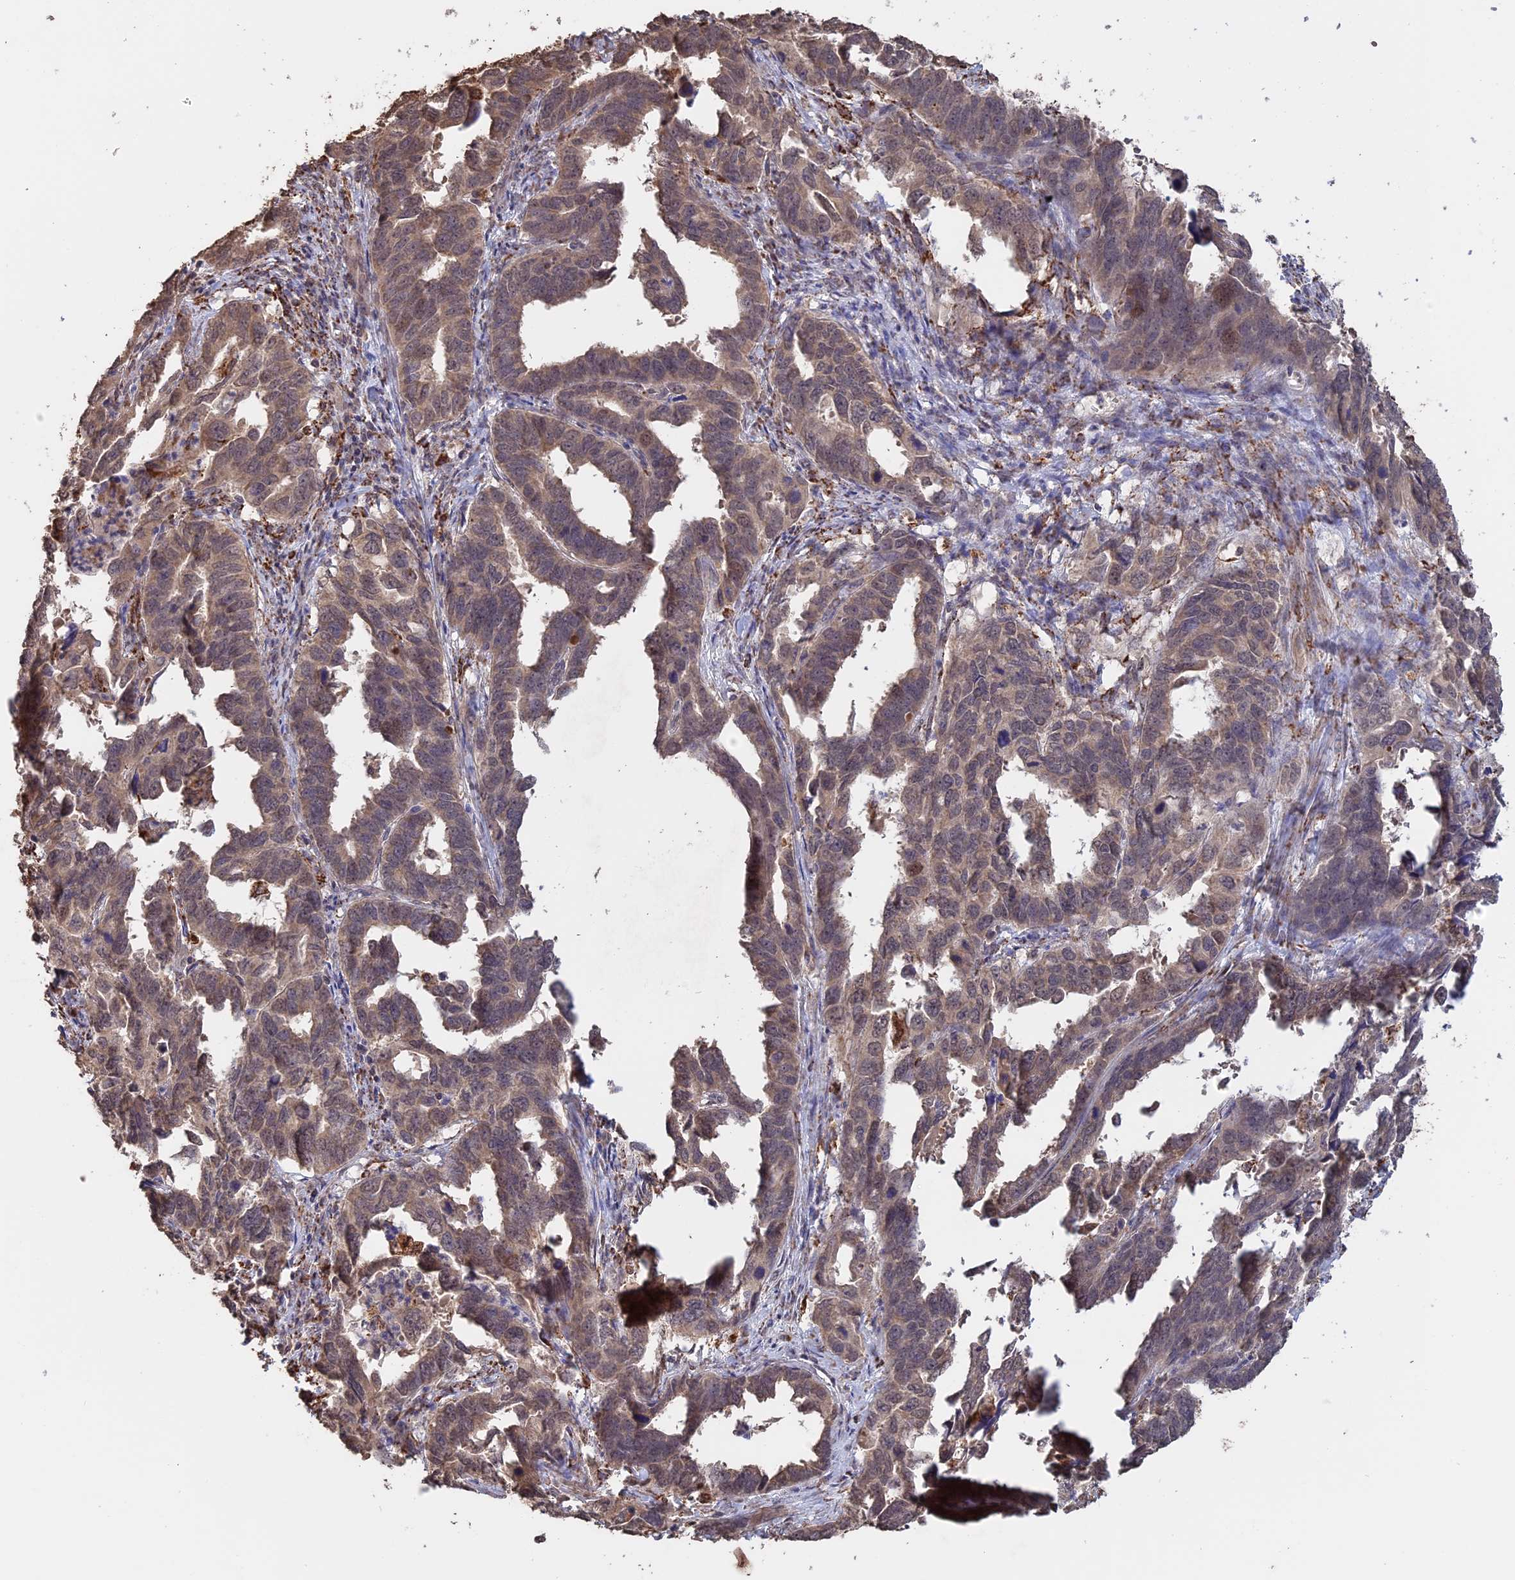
{"staining": {"intensity": "moderate", "quantity": ">75%", "location": "cytoplasmic/membranous,nuclear"}, "tissue": "endometrial cancer", "cell_type": "Tumor cells", "image_type": "cancer", "snomed": [{"axis": "morphology", "description": "Adenocarcinoma, NOS"}, {"axis": "topography", "description": "Endometrium"}], "caption": "Brown immunohistochemical staining in endometrial cancer (adenocarcinoma) demonstrates moderate cytoplasmic/membranous and nuclear expression in approximately >75% of tumor cells.", "gene": "FAM210B", "patient": {"sex": "female", "age": 65}}